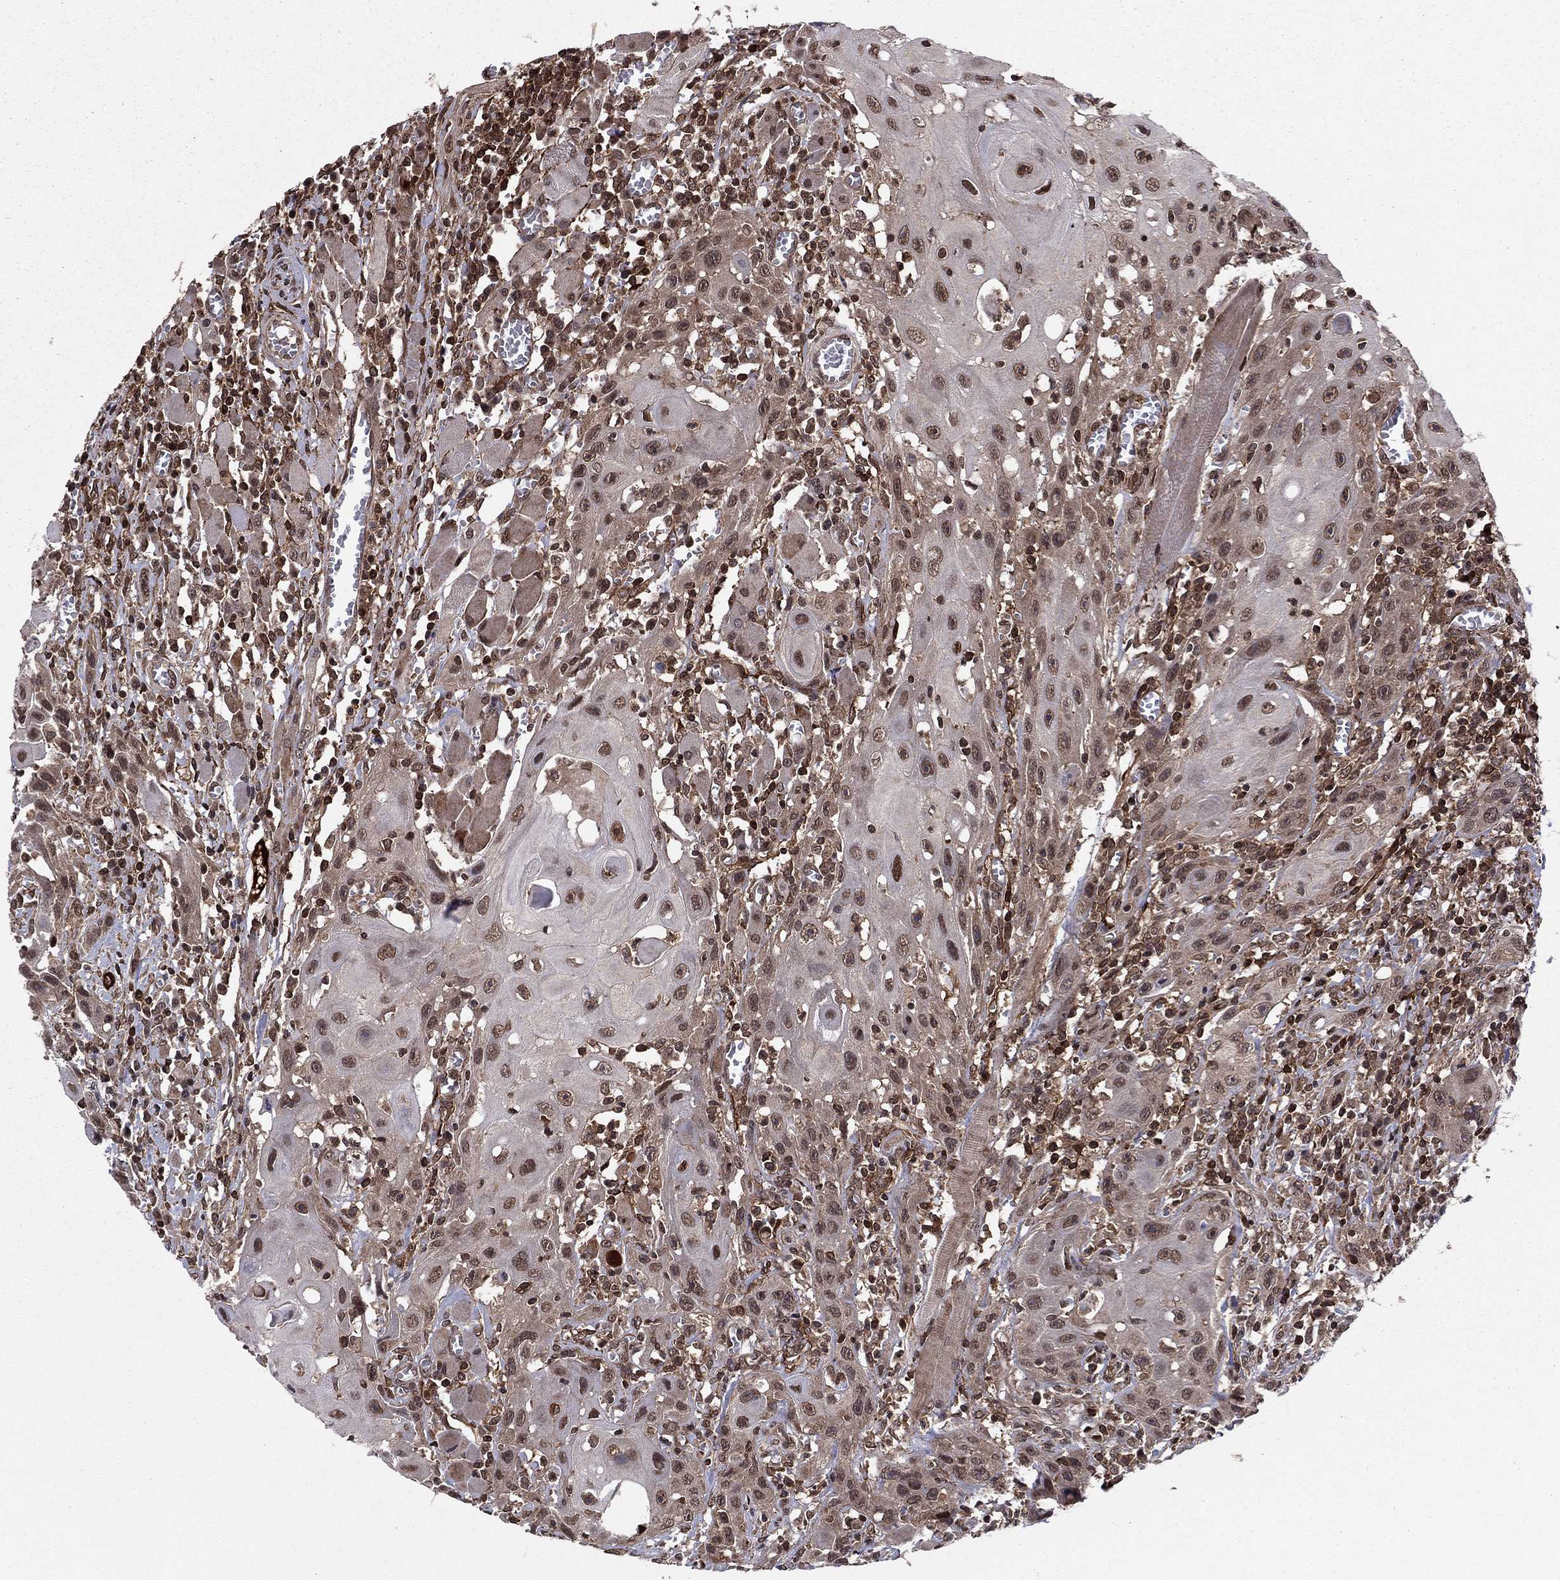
{"staining": {"intensity": "strong", "quantity": "<25%", "location": "nuclear"}, "tissue": "head and neck cancer", "cell_type": "Tumor cells", "image_type": "cancer", "snomed": [{"axis": "morphology", "description": "Normal tissue, NOS"}, {"axis": "morphology", "description": "Squamous cell carcinoma, NOS"}, {"axis": "topography", "description": "Oral tissue"}, {"axis": "topography", "description": "Head-Neck"}], "caption": "Squamous cell carcinoma (head and neck) stained with IHC shows strong nuclear positivity in about <25% of tumor cells. (Stains: DAB (3,3'-diaminobenzidine) in brown, nuclei in blue, Microscopy: brightfield microscopy at high magnification).", "gene": "SSX2IP", "patient": {"sex": "male", "age": 71}}